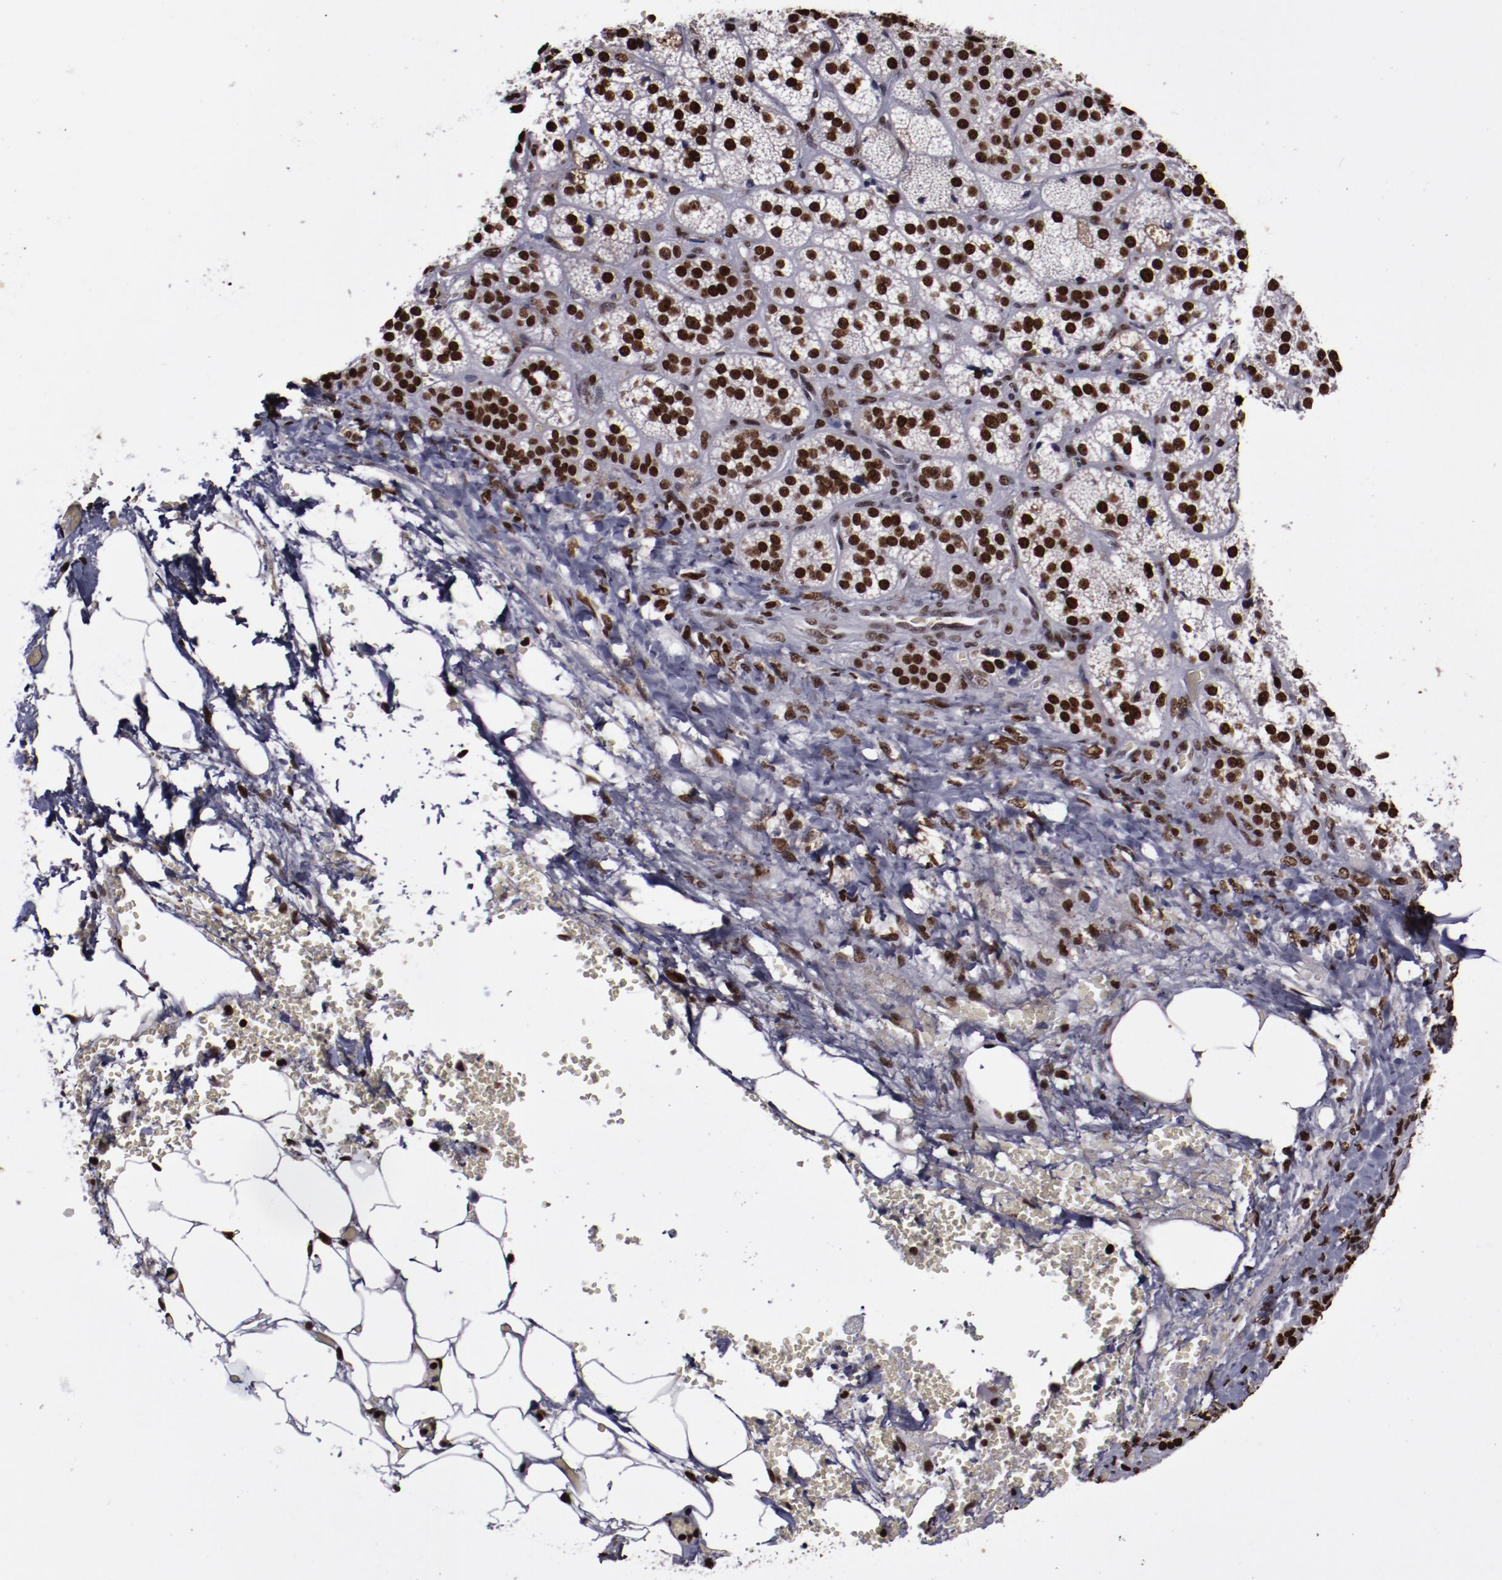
{"staining": {"intensity": "strong", "quantity": ">75%", "location": "nuclear"}, "tissue": "adrenal gland", "cell_type": "Glandular cells", "image_type": "normal", "snomed": [{"axis": "morphology", "description": "Normal tissue, NOS"}, {"axis": "topography", "description": "Adrenal gland"}], "caption": "Protein staining of benign adrenal gland exhibits strong nuclear staining in about >75% of glandular cells. (DAB (3,3'-diaminobenzidine) = brown stain, brightfield microscopy at high magnification).", "gene": "APEX1", "patient": {"sex": "female", "age": 71}}